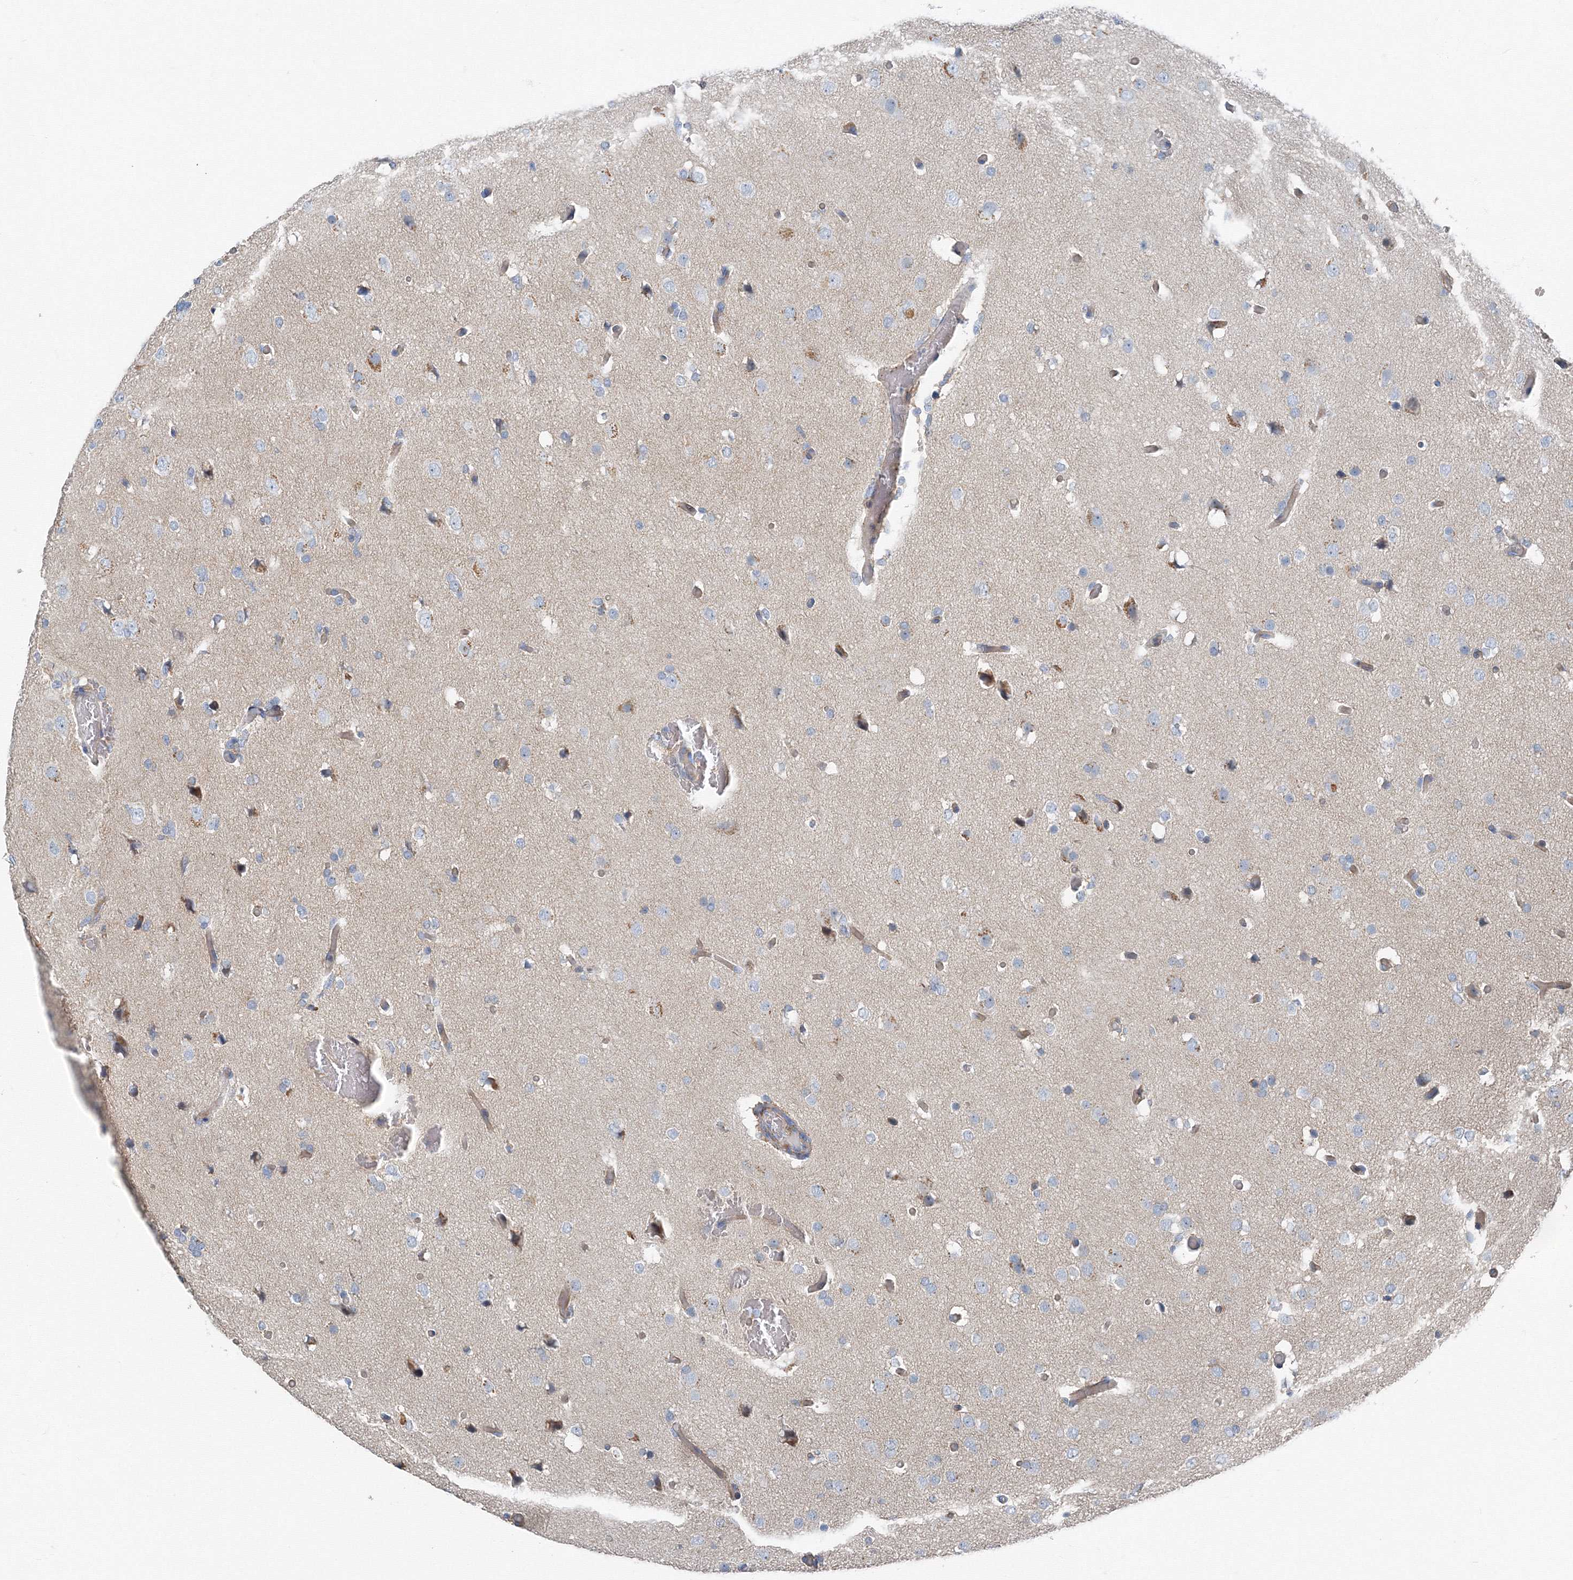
{"staining": {"intensity": "negative", "quantity": "none", "location": "none"}, "tissue": "glioma", "cell_type": "Tumor cells", "image_type": "cancer", "snomed": [{"axis": "morphology", "description": "Glioma, malignant, High grade"}, {"axis": "topography", "description": "Cerebral cortex"}], "caption": "This is a image of immunohistochemistry (IHC) staining of glioma, which shows no staining in tumor cells.", "gene": "AASDH", "patient": {"sex": "female", "age": 36}}